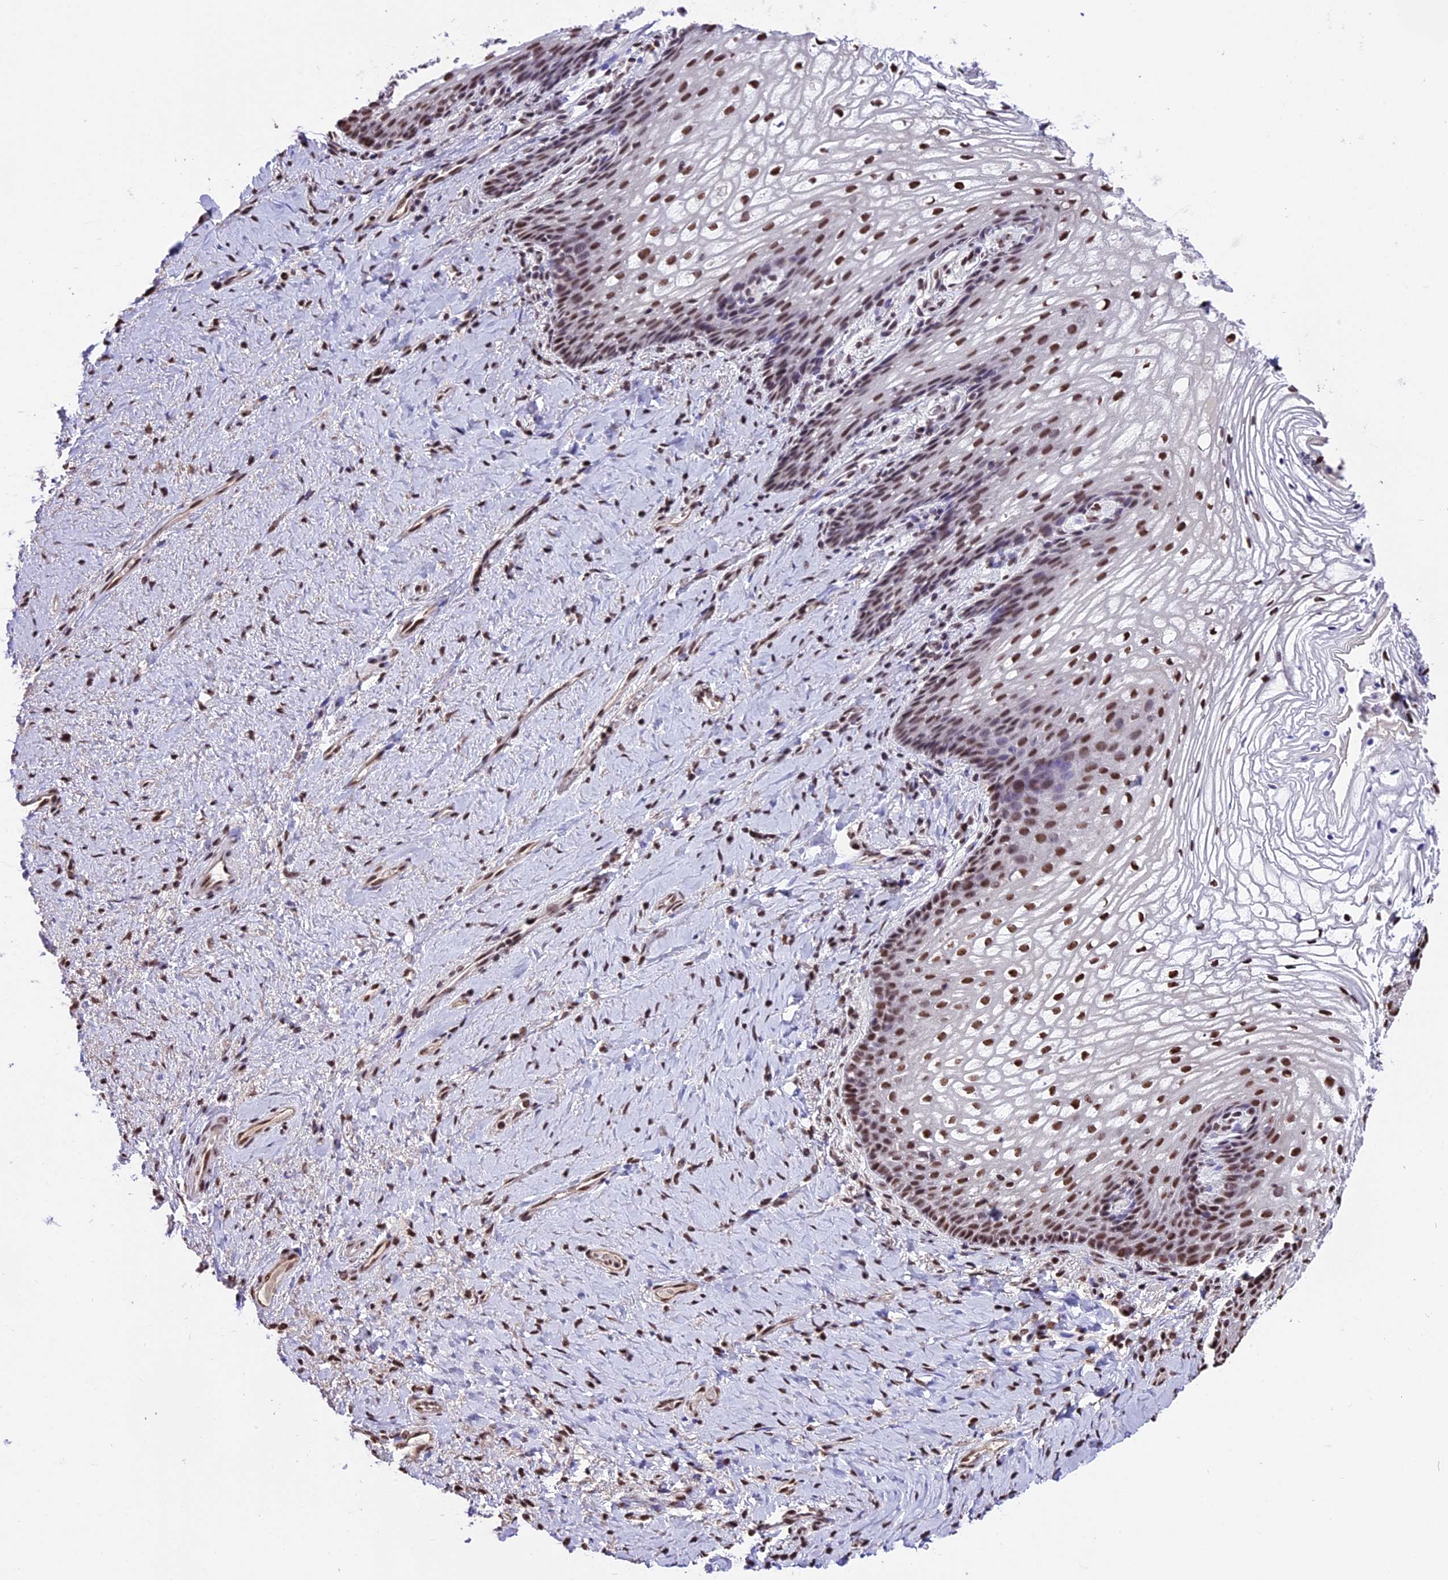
{"staining": {"intensity": "moderate", "quantity": ">75%", "location": "nuclear"}, "tissue": "vagina", "cell_type": "Squamous epithelial cells", "image_type": "normal", "snomed": [{"axis": "morphology", "description": "Normal tissue, NOS"}, {"axis": "topography", "description": "Vagina"}], "caption": "Protein analysis of unremarkable vagina demonstrates moderate nuclear expression in approximately >75% of squamous epithelial cells. The protein of interest is shown in brown color, while the nuclei are stained blue.", "gene": "POLR3E", "patient": {"sex": "female", "age": 60}}